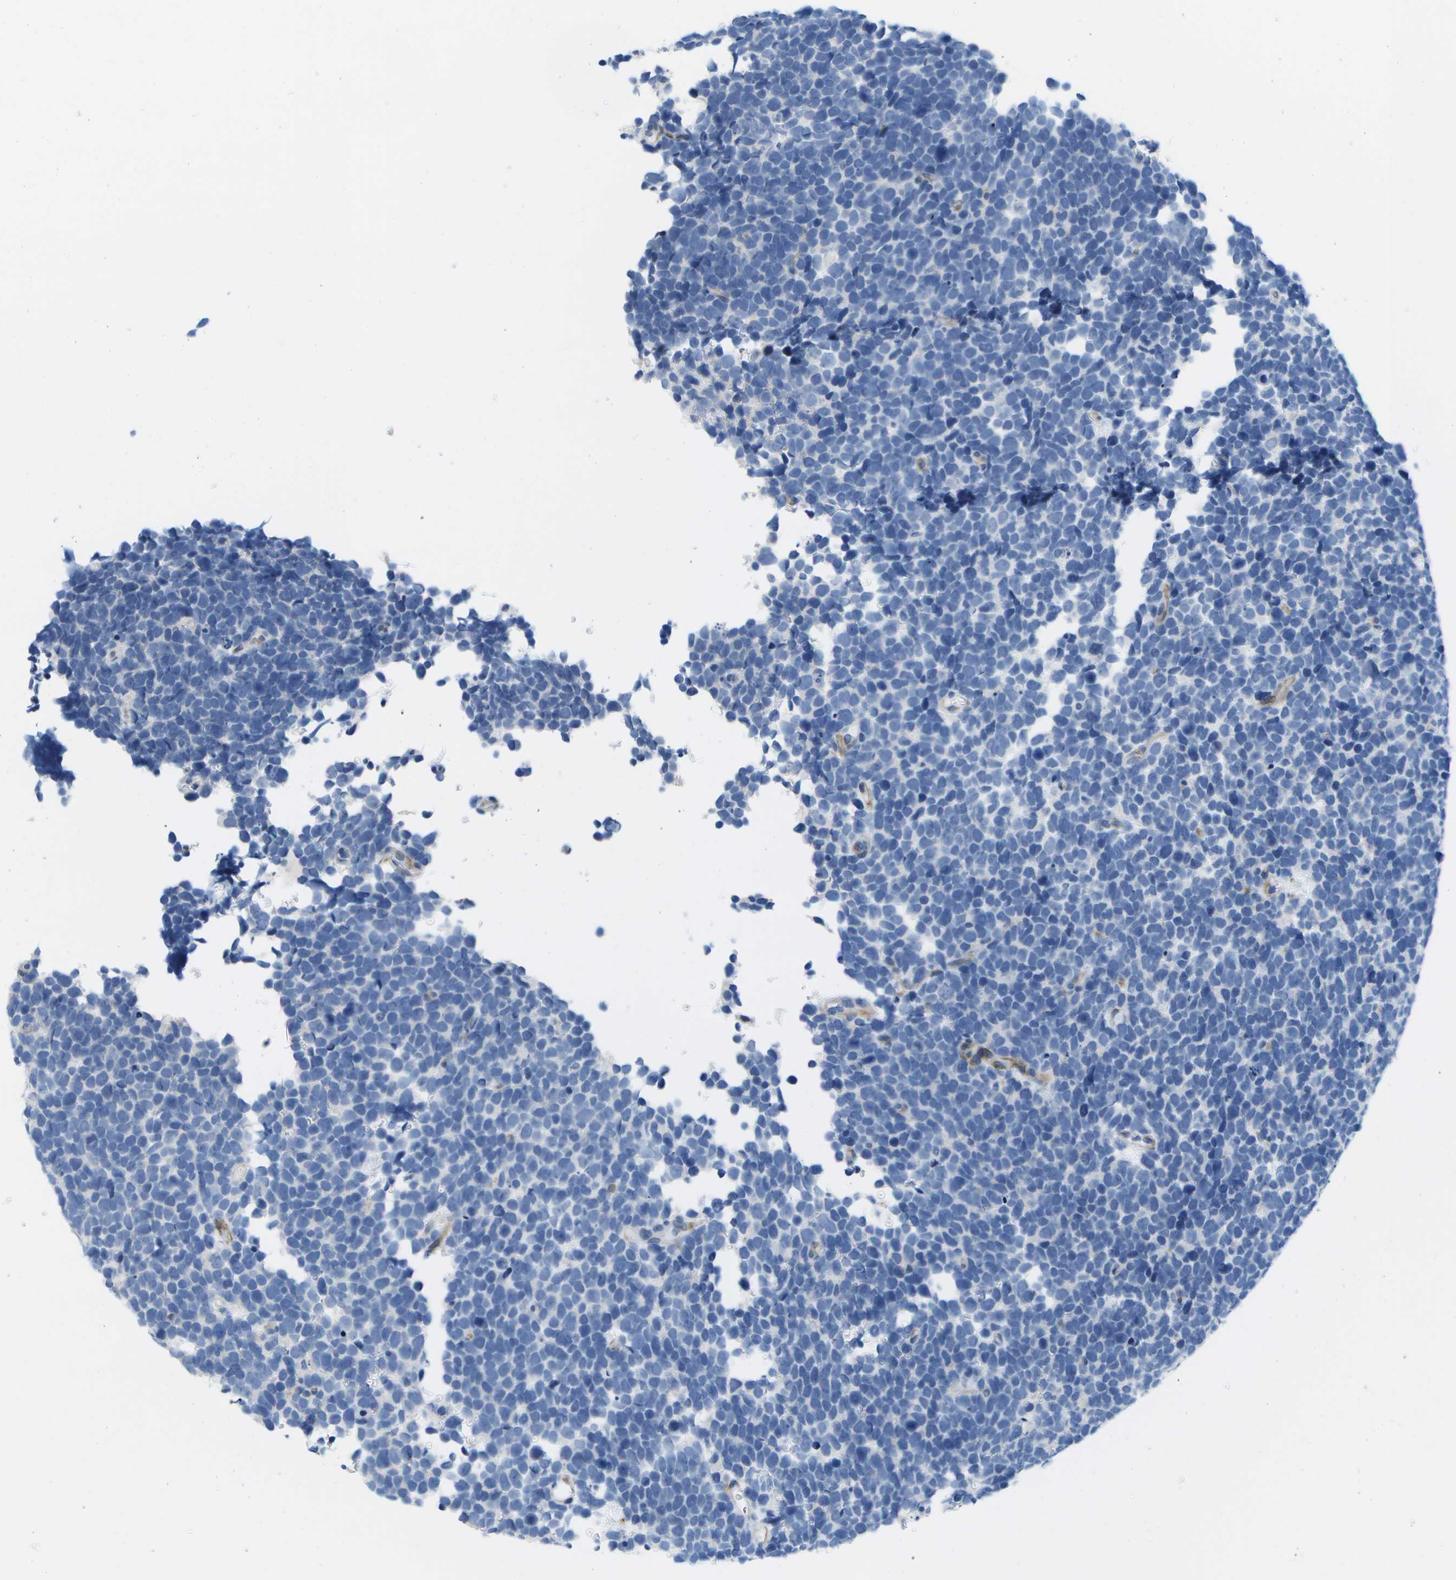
{"staining": {"intensity": "negative", "quantity": "none", "location": "none"}, "tissue": "urothelial cancer", "cell_type": "Tumor cells", "image_type": "cancer", "snomed": [{"axis": "morphology", "description": "Urothelial carcinoma, High grade"}, {"axis": "topography", "description": "Urinary bladder"}], "caption": "Image shows no protein expression in tumor cells of urothelial cancer tissue.", "gene": "ADGRG6", "patient": {"sex": "female", "age": 82}}